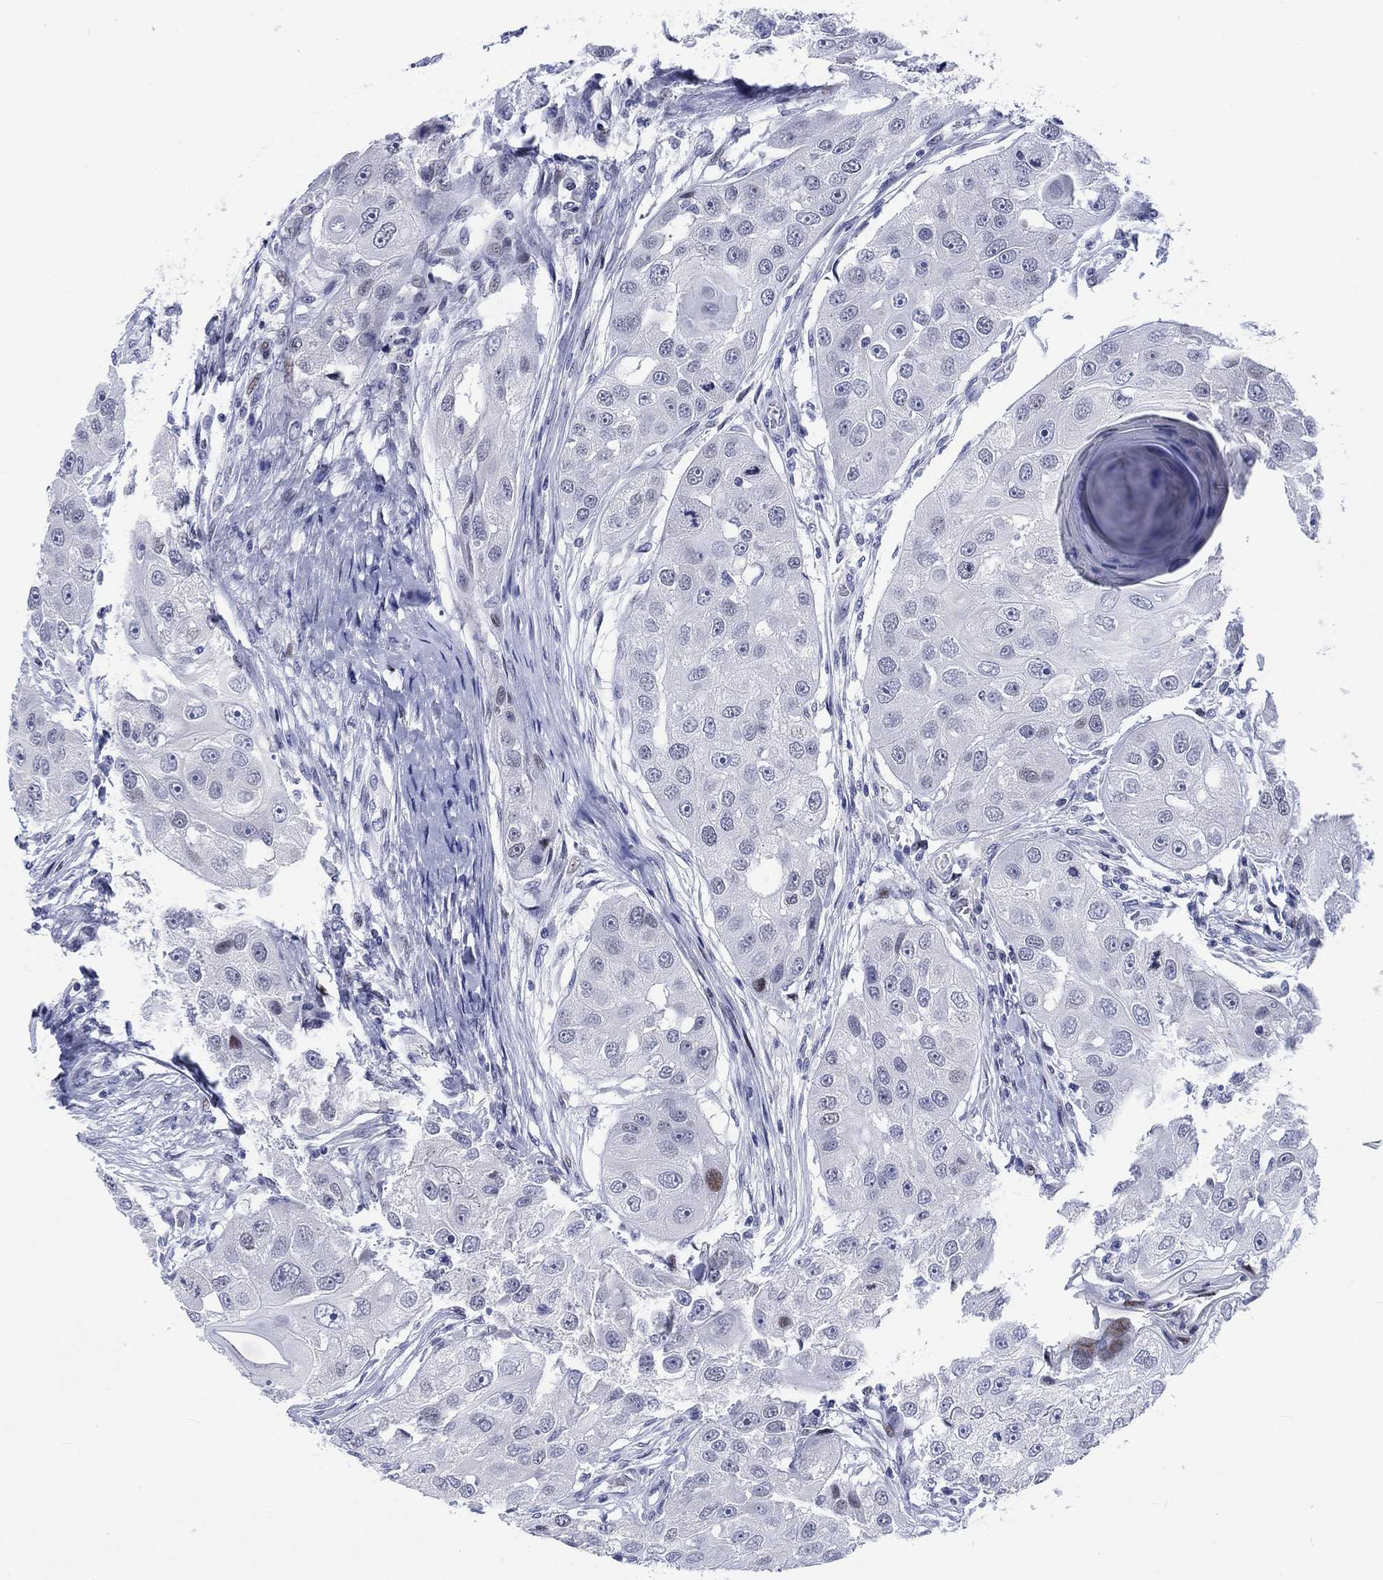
{"staining": {"intensity": "negative", "quantity": "none", "location": "none"}, "tissue": "head and neck cancer", "cell_type": "Tumor cells", "image_type": "cancer", "snomed": [{"axis": "morphology", "description": "Normal tissue, NOS"}, {"axis": "morphology", "description": "Squamous cell carcinoma, NOS"}, {"axis": "topography", "description": "Skeletal muscle"}, {"axis": "topography", "description": "Head-Neck"}], "caption": "A histopathology image of human squamous cell carcinoma (head and neck) is negative for staining in tumor cells.", "gene": "CDCA2", "patient": {"sex": "male", "age": 51}}